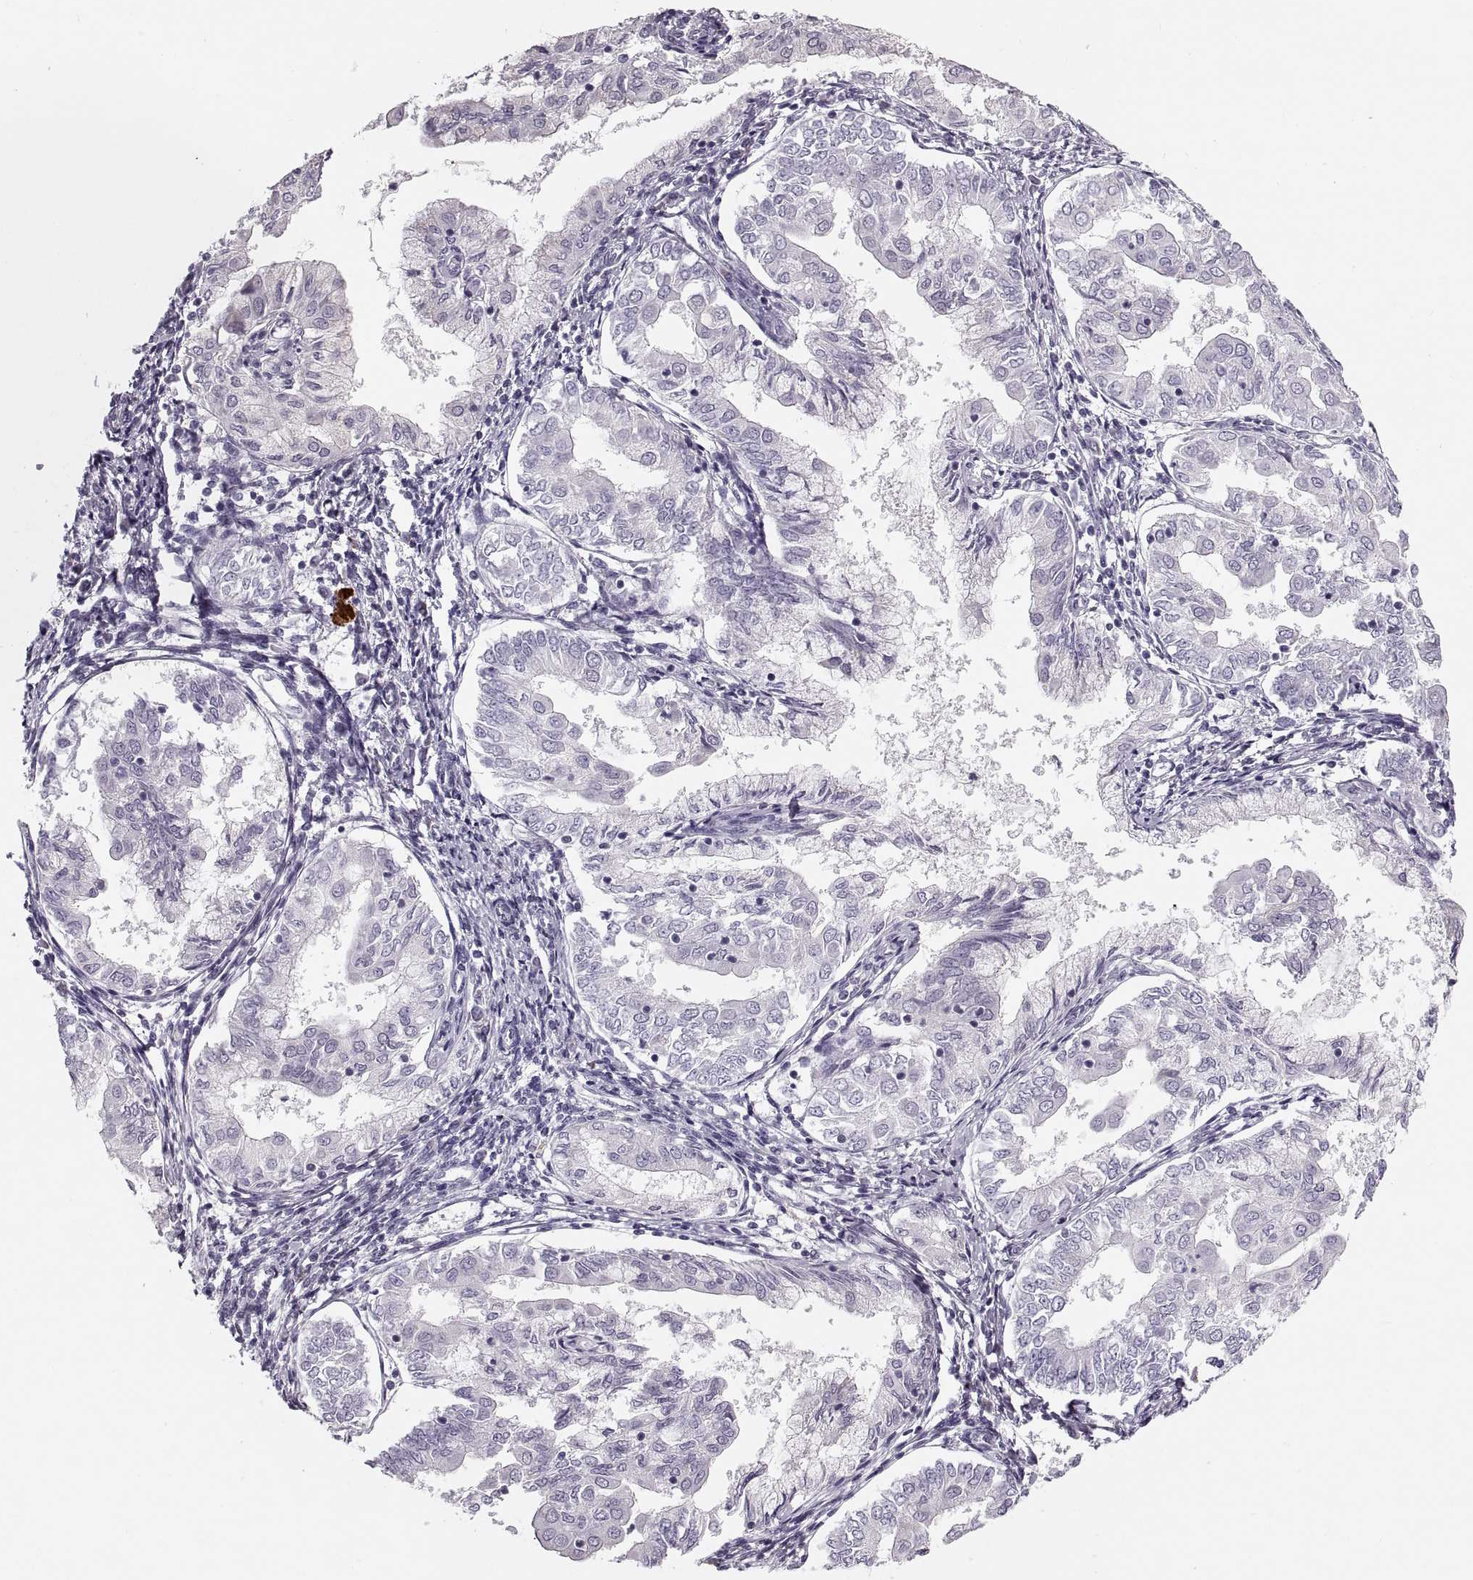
{"staining": {"intensity": "negative", "quantity": "none", "location": "none"}, "tissue": "endometrial cancer", "cell_type": "Tumor cells", "image_type": "cancer", "snomed": [{"axis": "morphology", "description": "Adenocarcinoma, NOS"}, {"axis": "topography", "description": "Endometrium"}], "caption": "Immunohistochemistry of endometrial adenocarcinoma exhibits no positivity in tumor cells.", "gene": "PRSS37", "patient": {"sex": "female", "age": 68}}